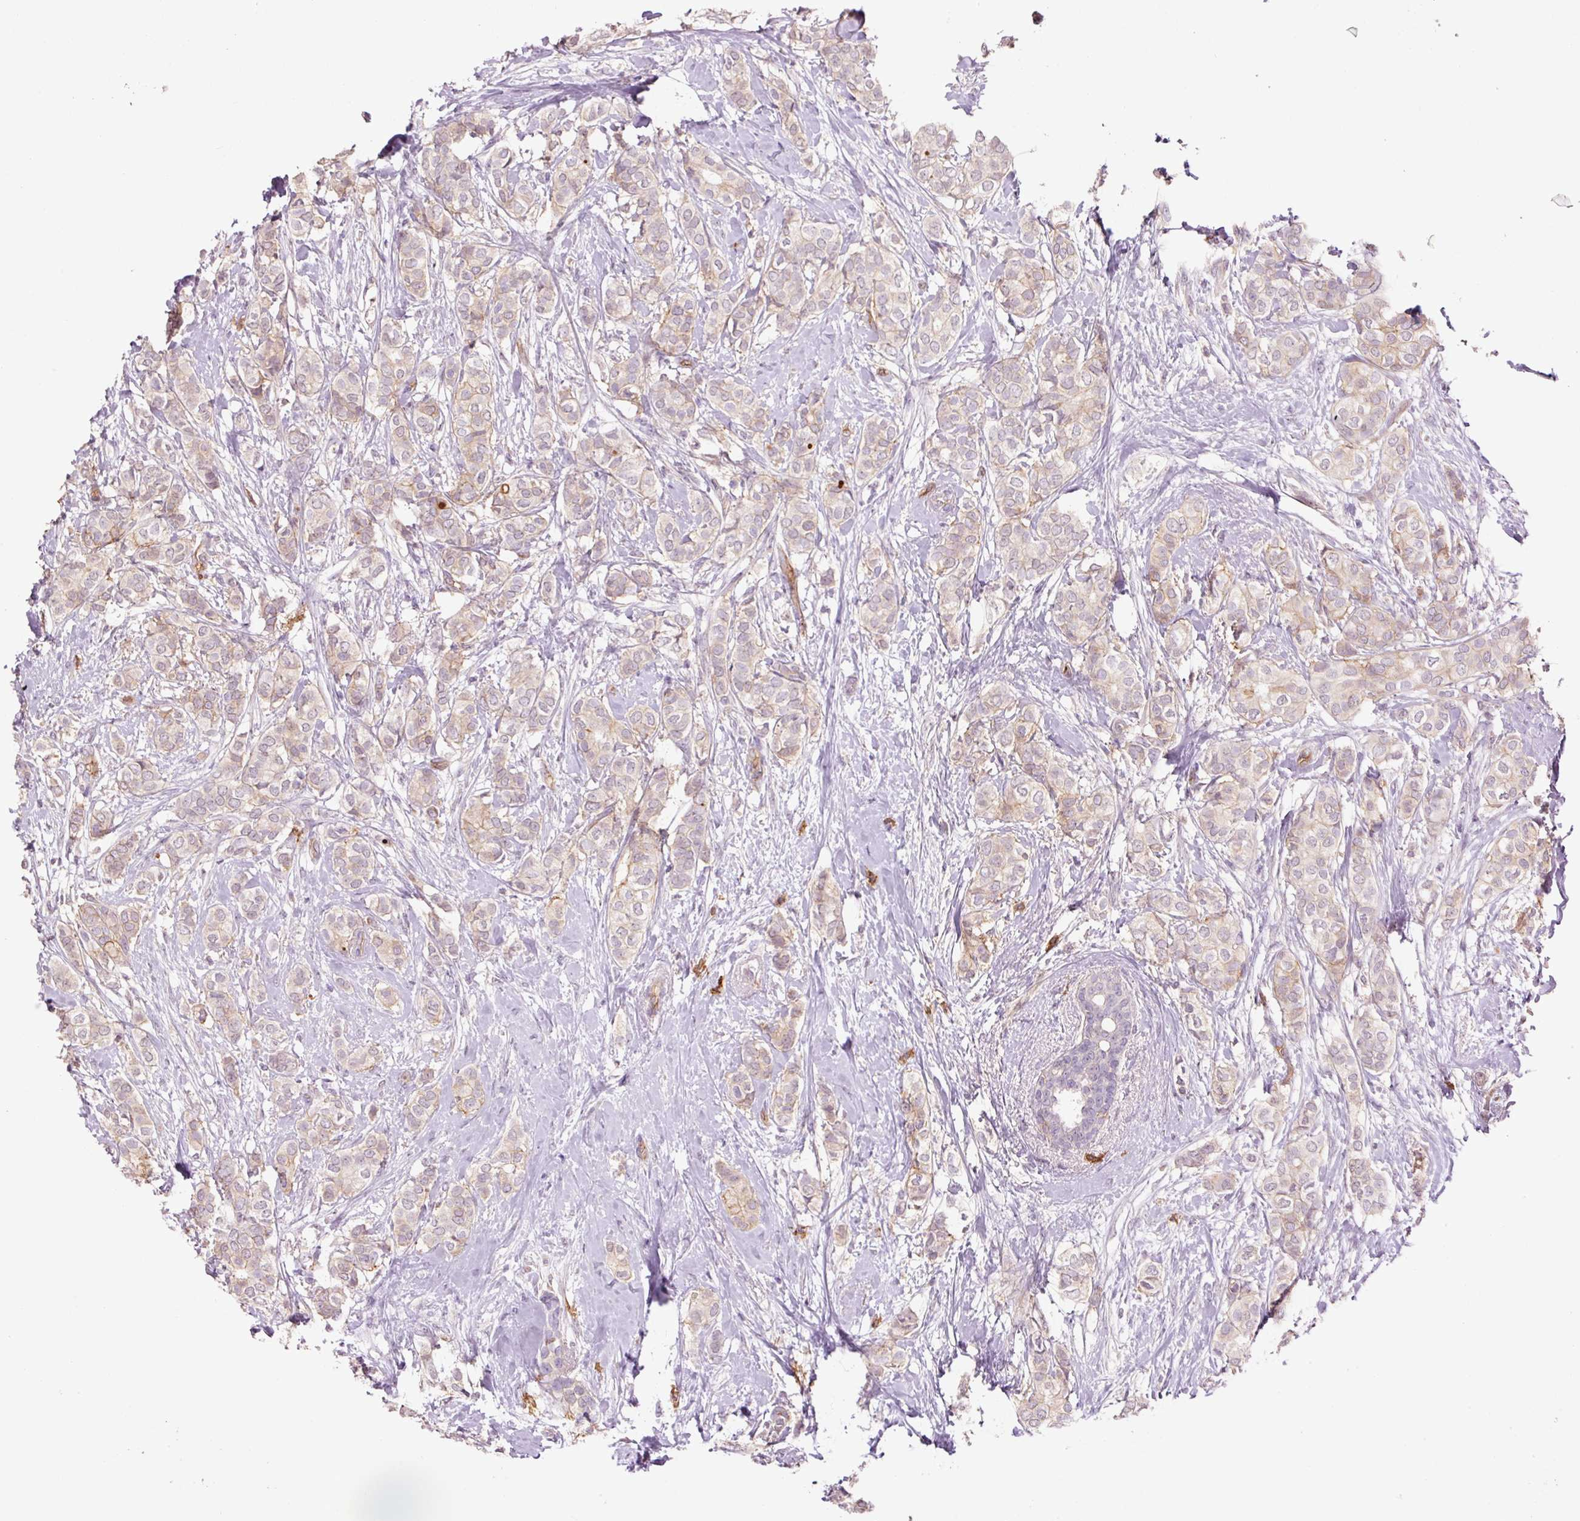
{"staining": {"intensity": "weak", "quantity": "<25%", "location": "cytoplasmic/membranous"}, "tissue": "breast cancer", "cell_type": "Tumor cells", "image_type": "cancer", "snomed": [{"axis": "morphology", "description": "Duct carcinoma"}, {"axis": "topography", "description": "Breast"}], "caption": "Immunohistochemistry micrograph of breast cancer (infiltrating ductal carcinoma) stained for a protein (brown), which shows no staining in tumor cells. Brightfield microscopy of immunohistochemistry stained with DAB (3,3'-diaminobenzidine) (brown) and hematoxylin (blue), captured at high magnification.", "gene": "SLC1A4", "patient": {"sex": "female", "age": 73}}